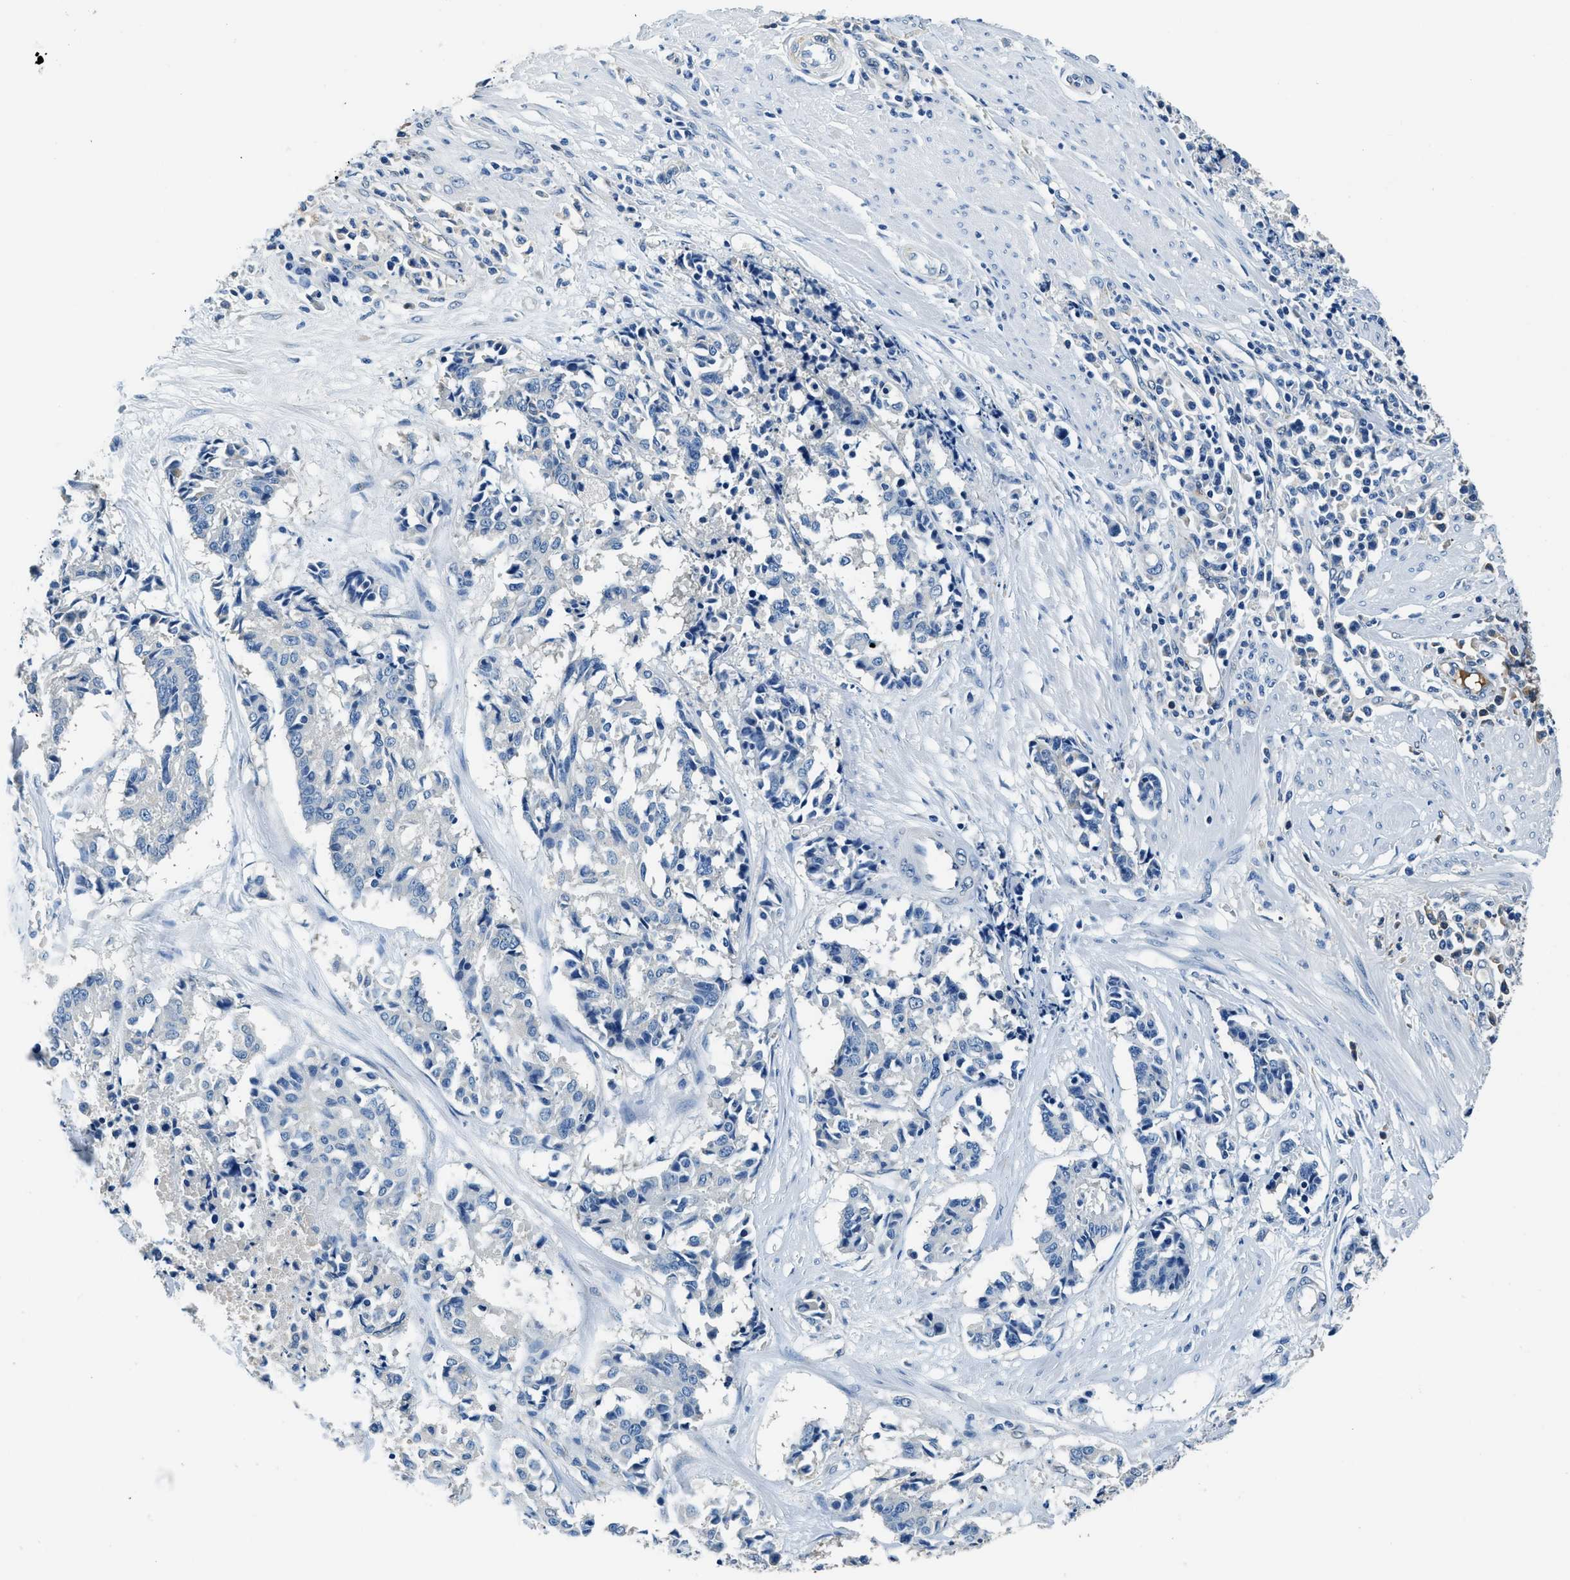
{"staining": {"intensity": "negative", "quantity": "none", "location": "none"}, "tissue": "cervical cancer", "cell_type": "Tumor cells", "image_type": "cancer", "snomed": [{"axis": "morphology", "description": "Squamous cell carcinoma, NOS"}, {"axis": "topography", "description": "Cervix"}], "caption": "Human squamous cell carcinoma (cervical) stained for a protein using IHC demonstrates no staining in tumor cells.", "gene": "TMEM186", "patient": {"sex": "female", "age": 35}}